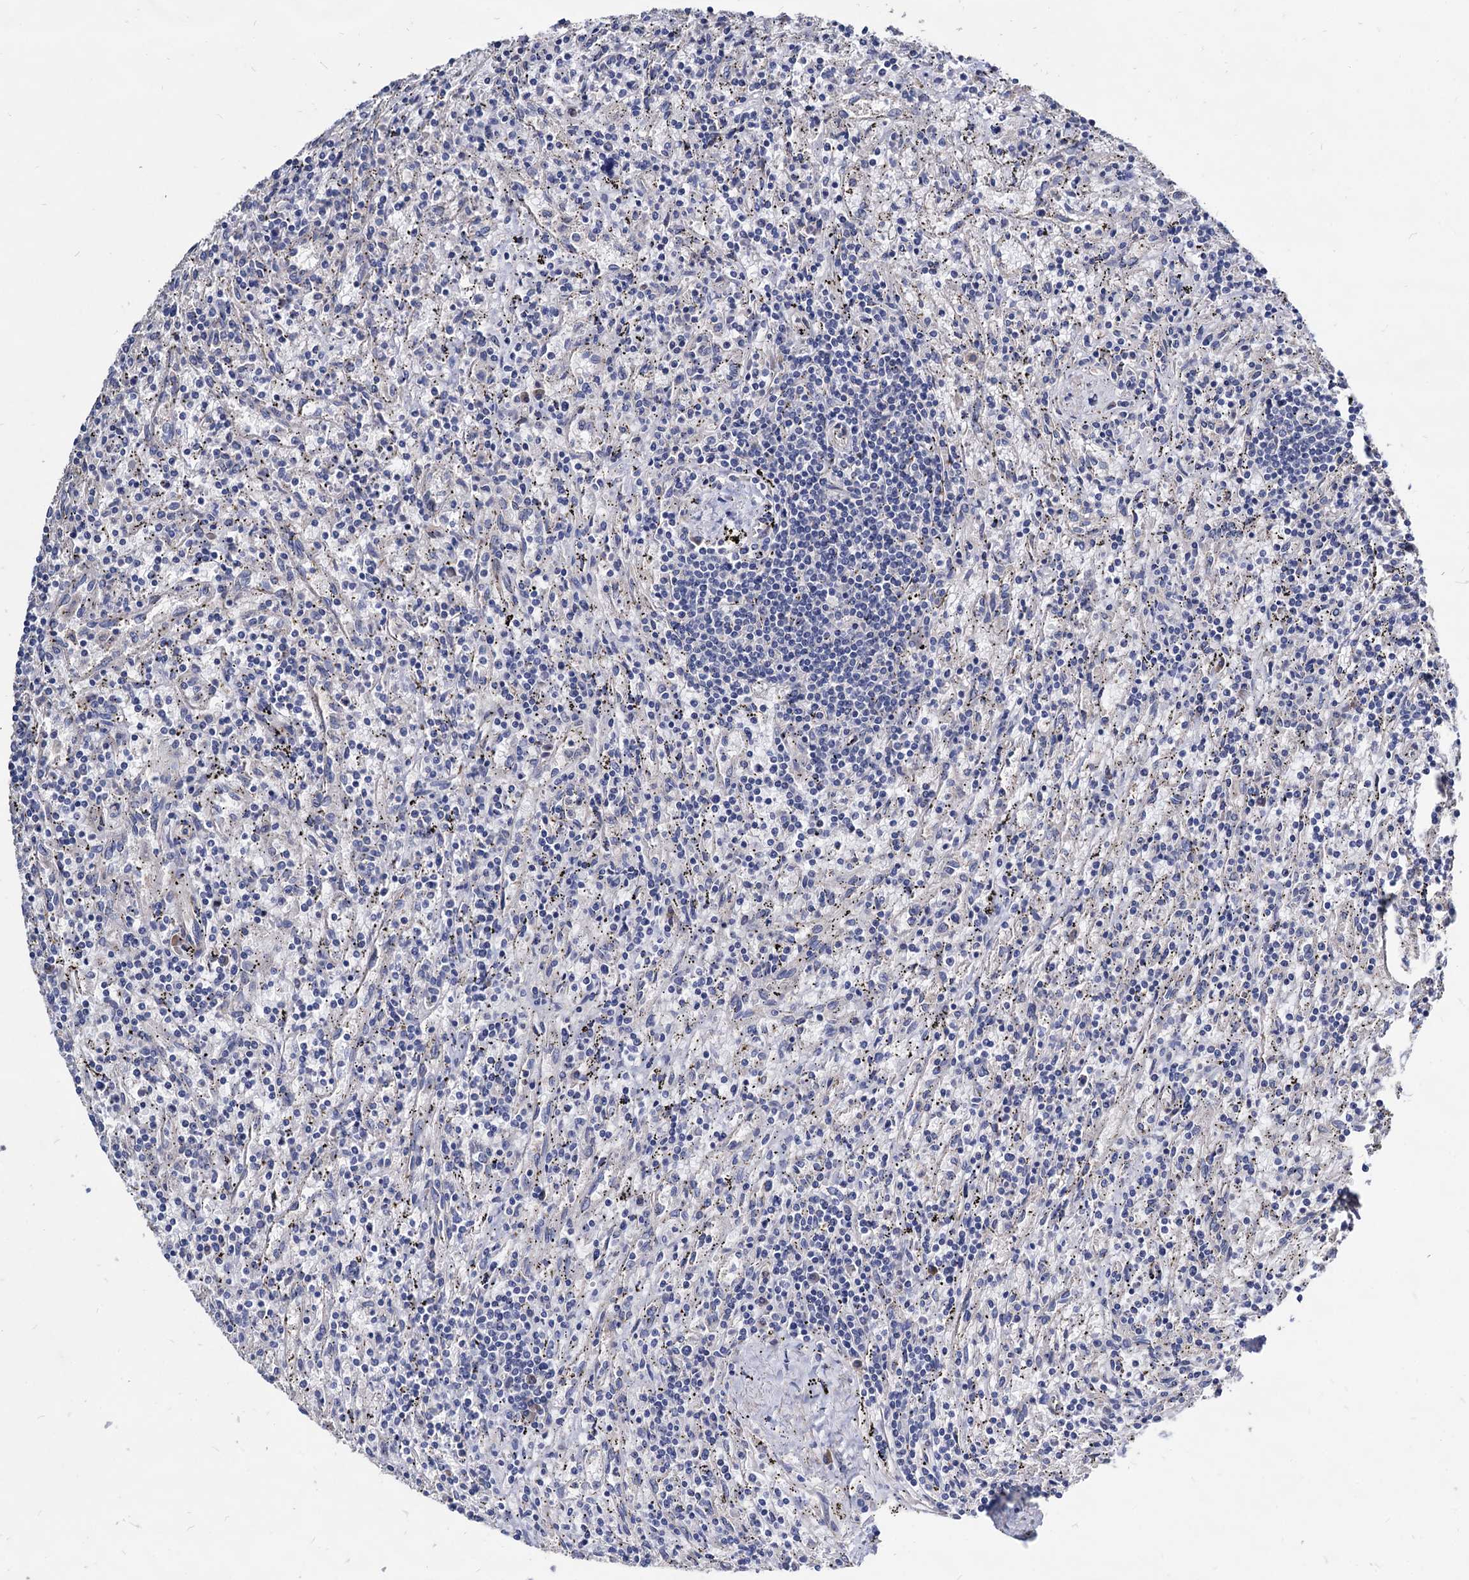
{"staining": {"intensity": "negative", "quantity": "none", "location": "none"}, "tissue": "lymphoma", "cell_type": "Tumor cells", "image_type": "cancer", "snomed": [{"axis": "morphology", "description": "Malignant lymphoma, non-Hodgkin's type, Low grade"}, {"axis": "topography", "description": "Spleen"}], "caption": "Tumor cells are negative for brown protein staining in lymphoma.", "gene": "WDR11", "patient": {"sex": "male", "age": 76}}